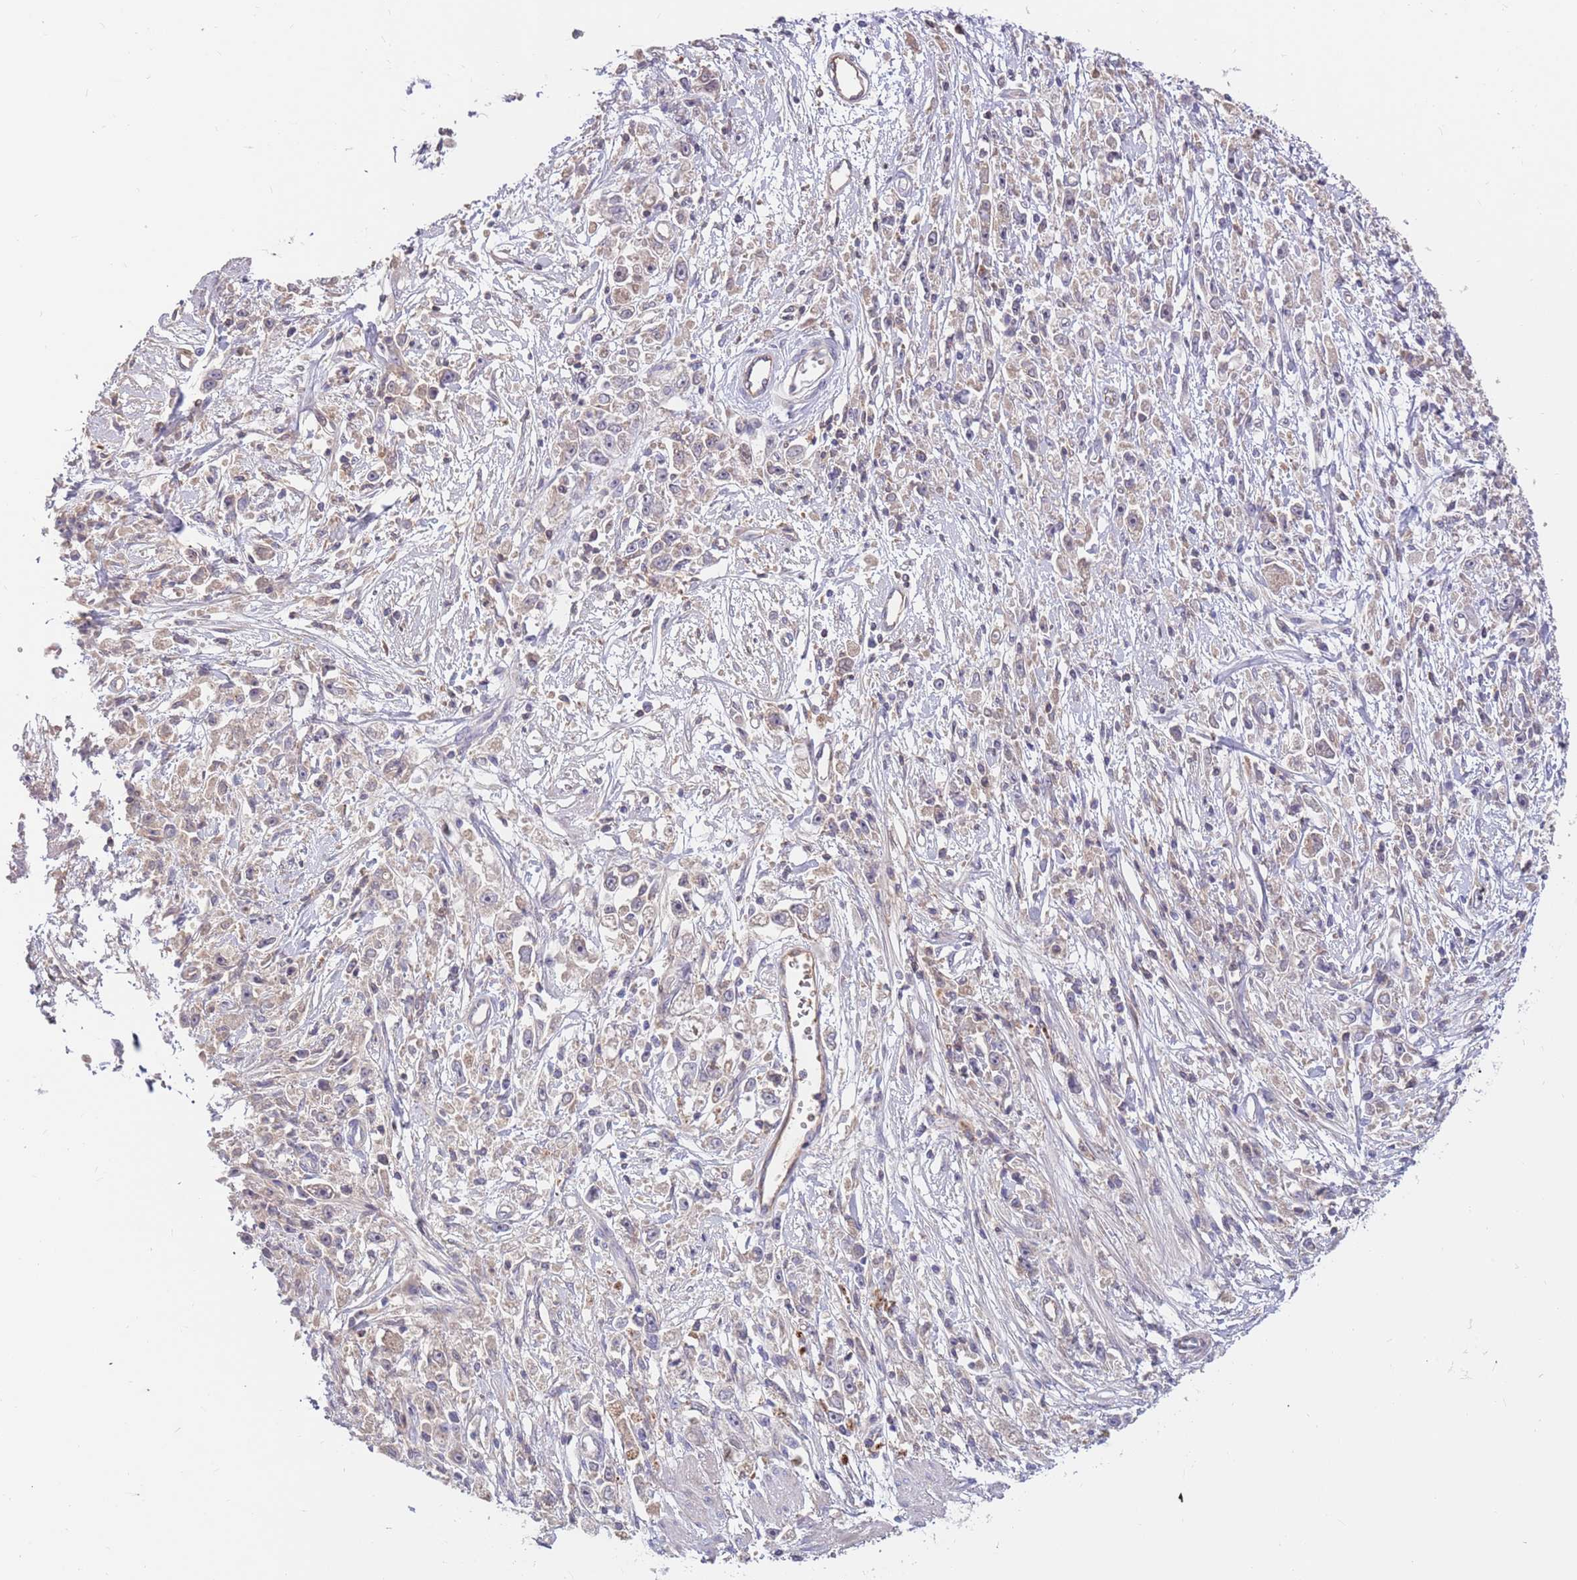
{"staining": {"intensity": "weak", "quantity": "<25%", "location": "cytoplasmic/membranous"}, "tissue": "stomach cancer", "cell_type": "Tumor cells", "image_type": "cancer", "snomed": [{"axis": "morphology", "description": "Adenocarcinoma, NOS"}, {"axis": "topography", "description": "Stomach"}], "caption": "Tumor cells are negative for brown protein staining in adenocarcinoma (stomach). (Stains: DAB (3,3'-diaminobenzidine) immunohistochemistry (IHC) with hematoxylin counter stain, Microscopy: brightfield microscopy at high magnification).", "gene": "BORCS5", "patient": {"sex": "female", "age": 59}}